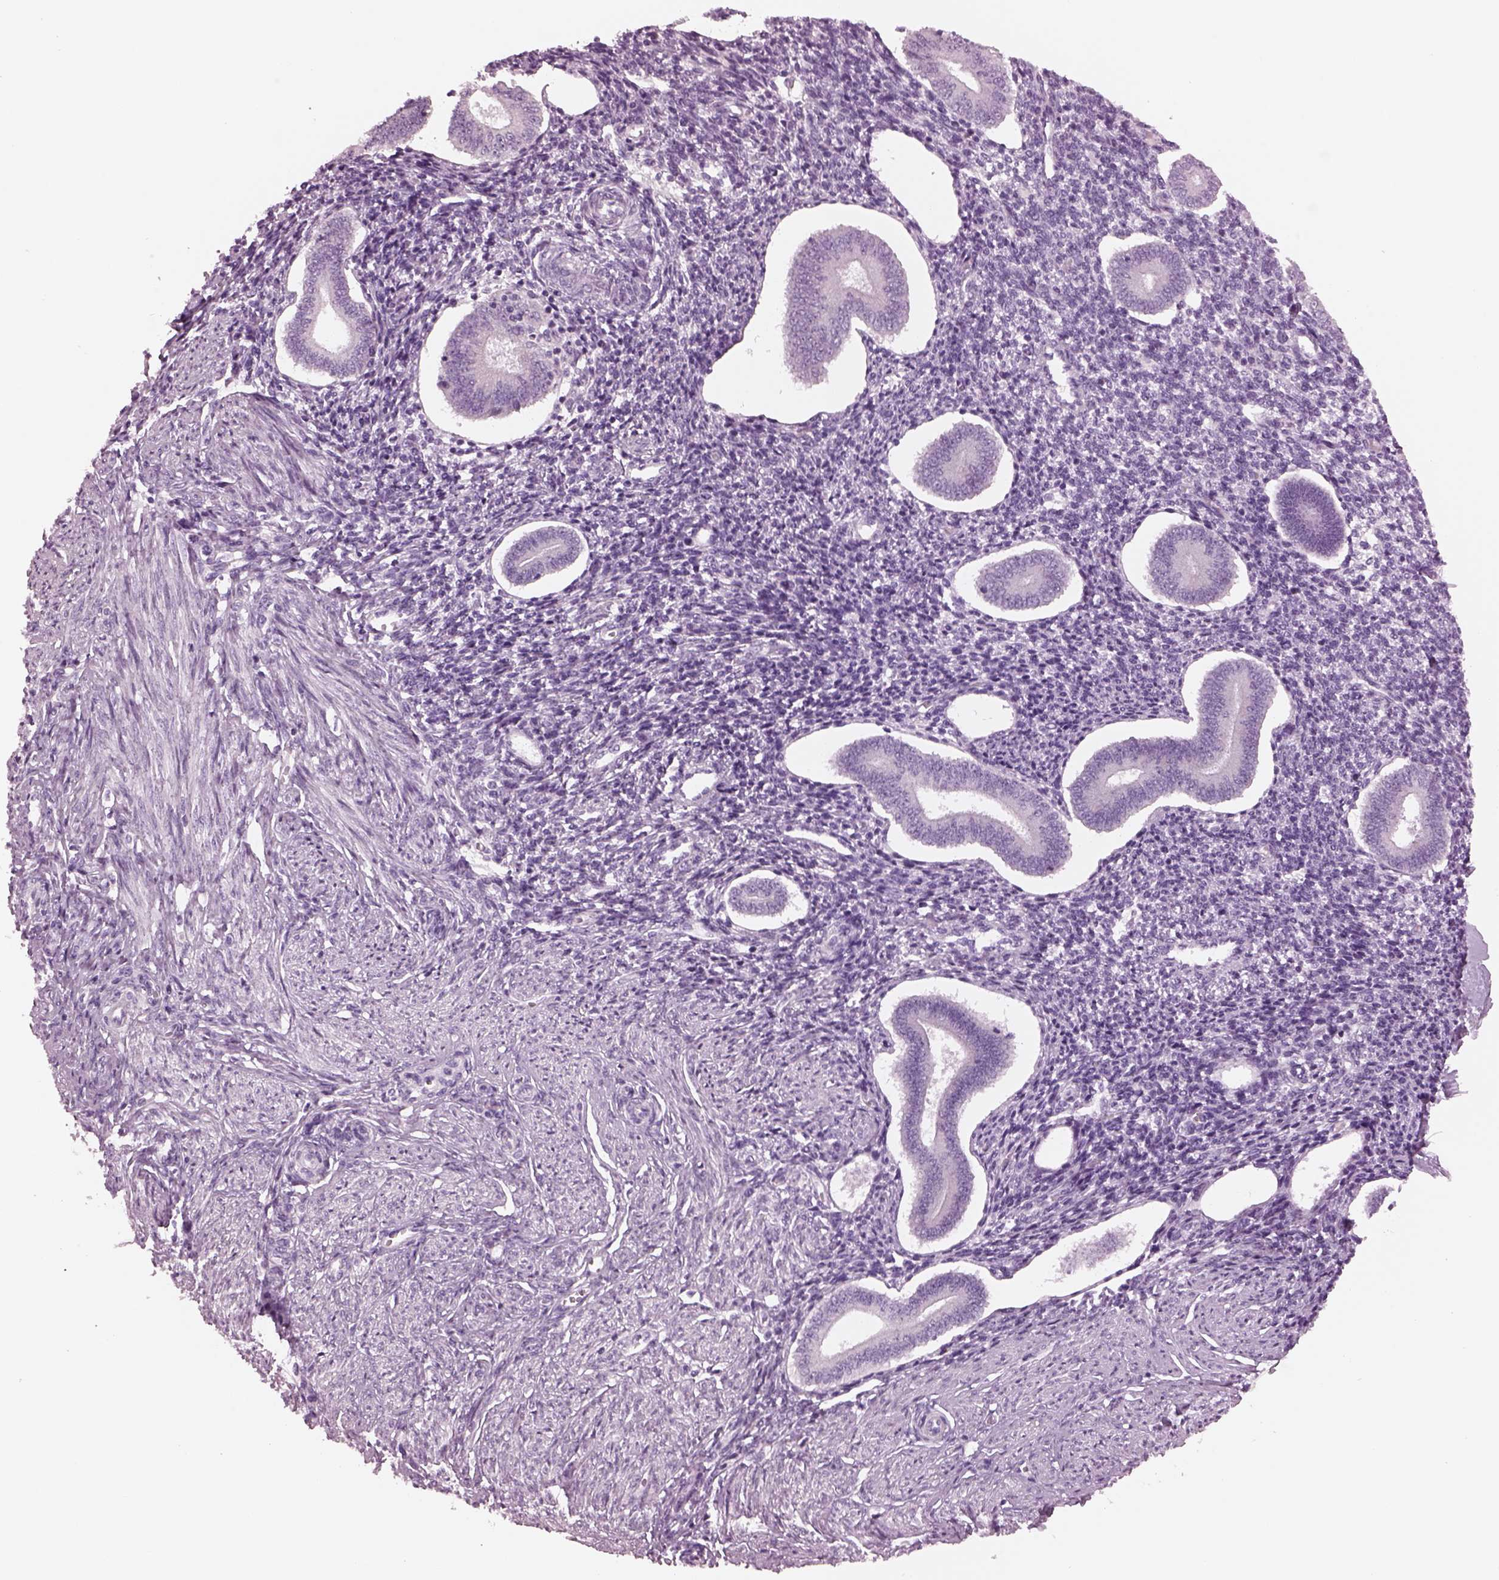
{"staining": {"intensity": "negative", "quantity": "none", "location": "none"}, "tissue": "endometrium", "cell_type": "Cells in endometrial stroma", "image_type": "normal", "snomed": [{"axis": "morphology", "description": "Normal tissue, NOS"}, {"axis": "topography", "description": "Endometrium"}], "caption": "IHC photomicrograph of benign endometrium: human endometrium stained with DAB exhibits no significant protein staining in cells in endometrial stroma. The staining is performed using DAB brown chromogen with nuclei counter-stained in using hematoxylin.", "gene": "CYLC1", "patient": {"sex": "female", "age": 40}}